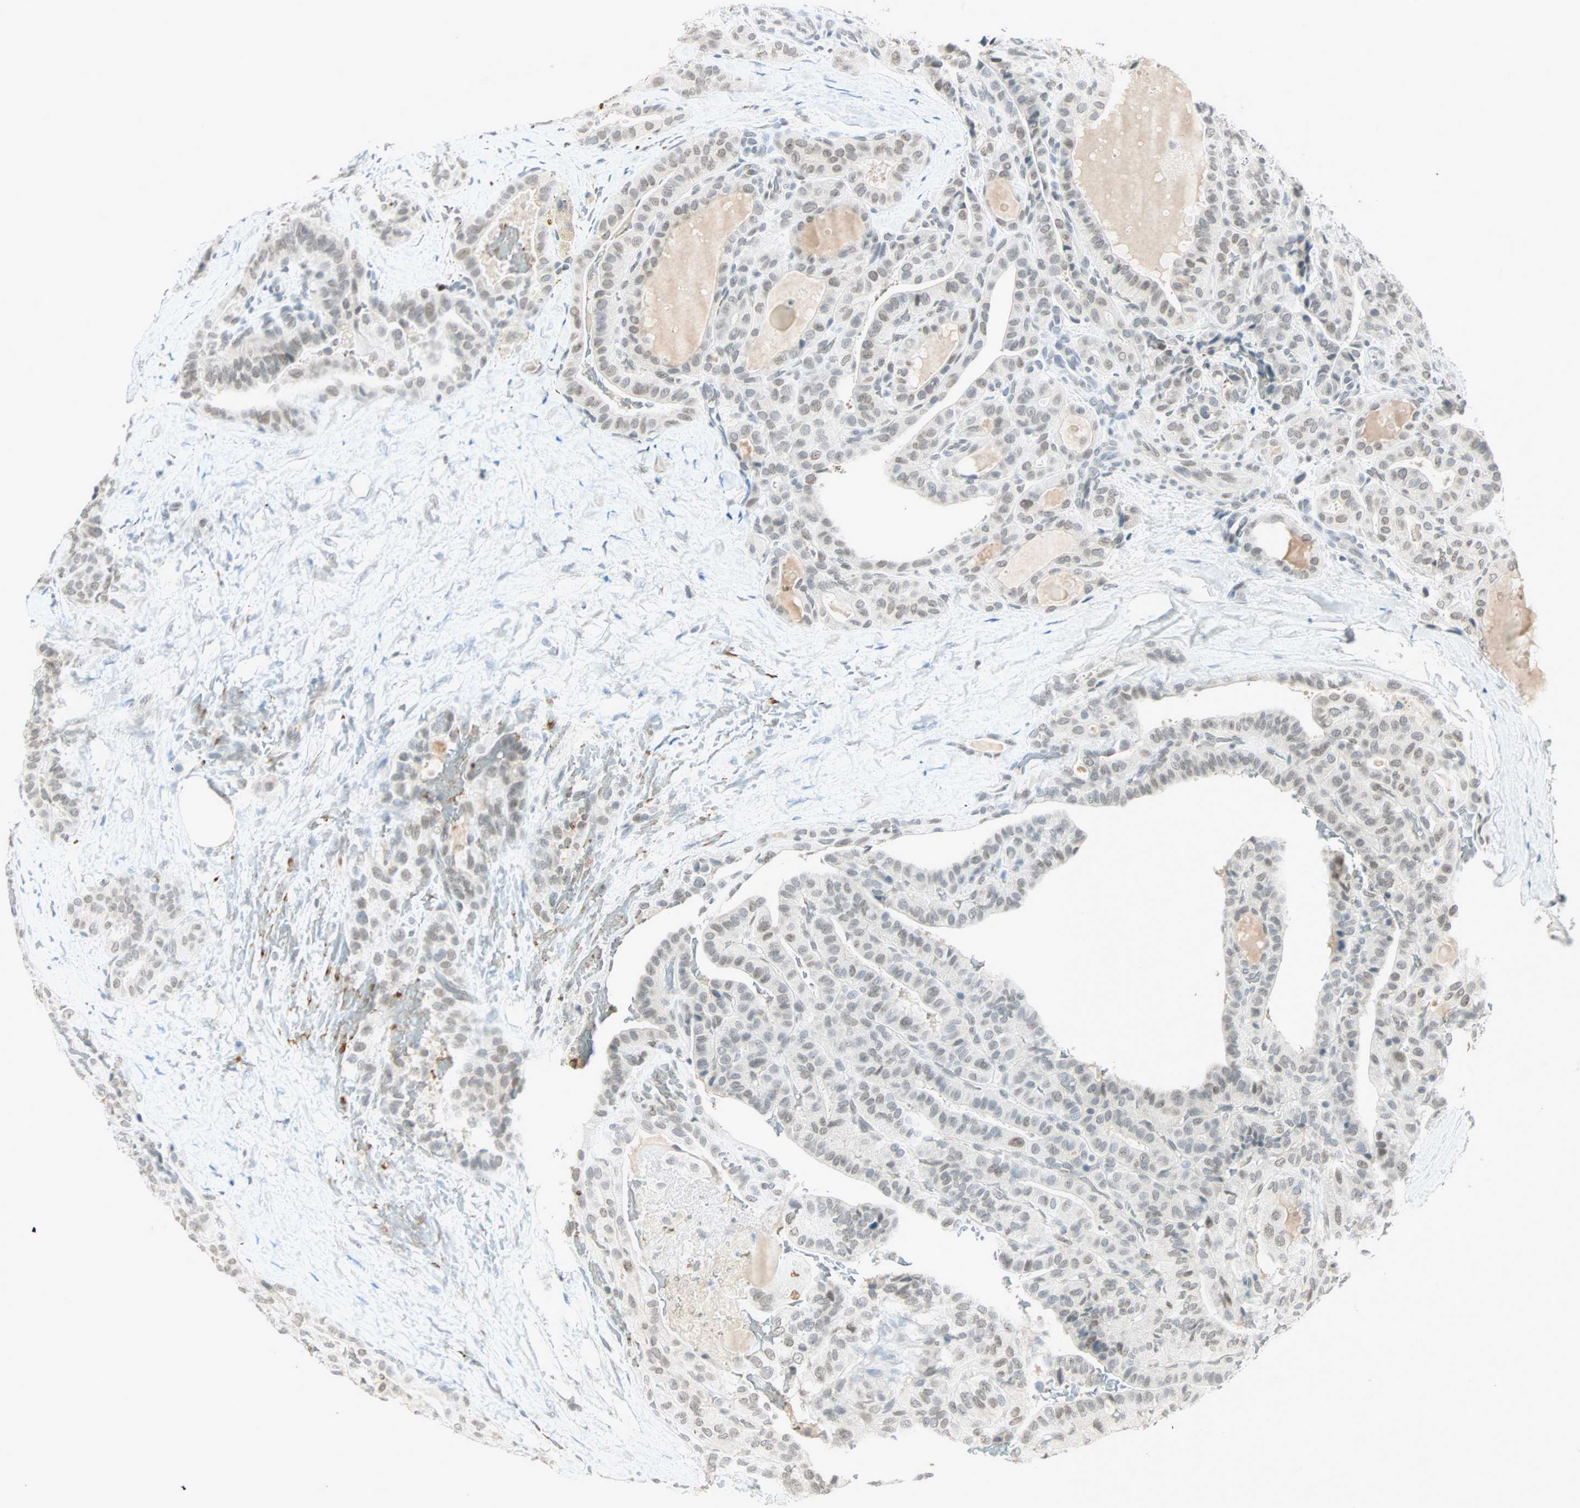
{"staining": {"intensity": "weak", "quantity": "<25%", "location": "nuclear"}, "tissue": "thyroid cancer", "cell_type": "Tumor cells", "image_type": "cancer", "snomed": [{"axis": "morphology", "description": "Papillary adenocarcinoma, NOS"}, {"axis": "topography", "description": "Thyroid gland"}], "caption": "Photomicrograph shows no significant protein positivity in tumor cells of thyroid papillary adenocarcinoma.", "gene": "BCAN", "patient": {"sex": "male", "age": 77}}